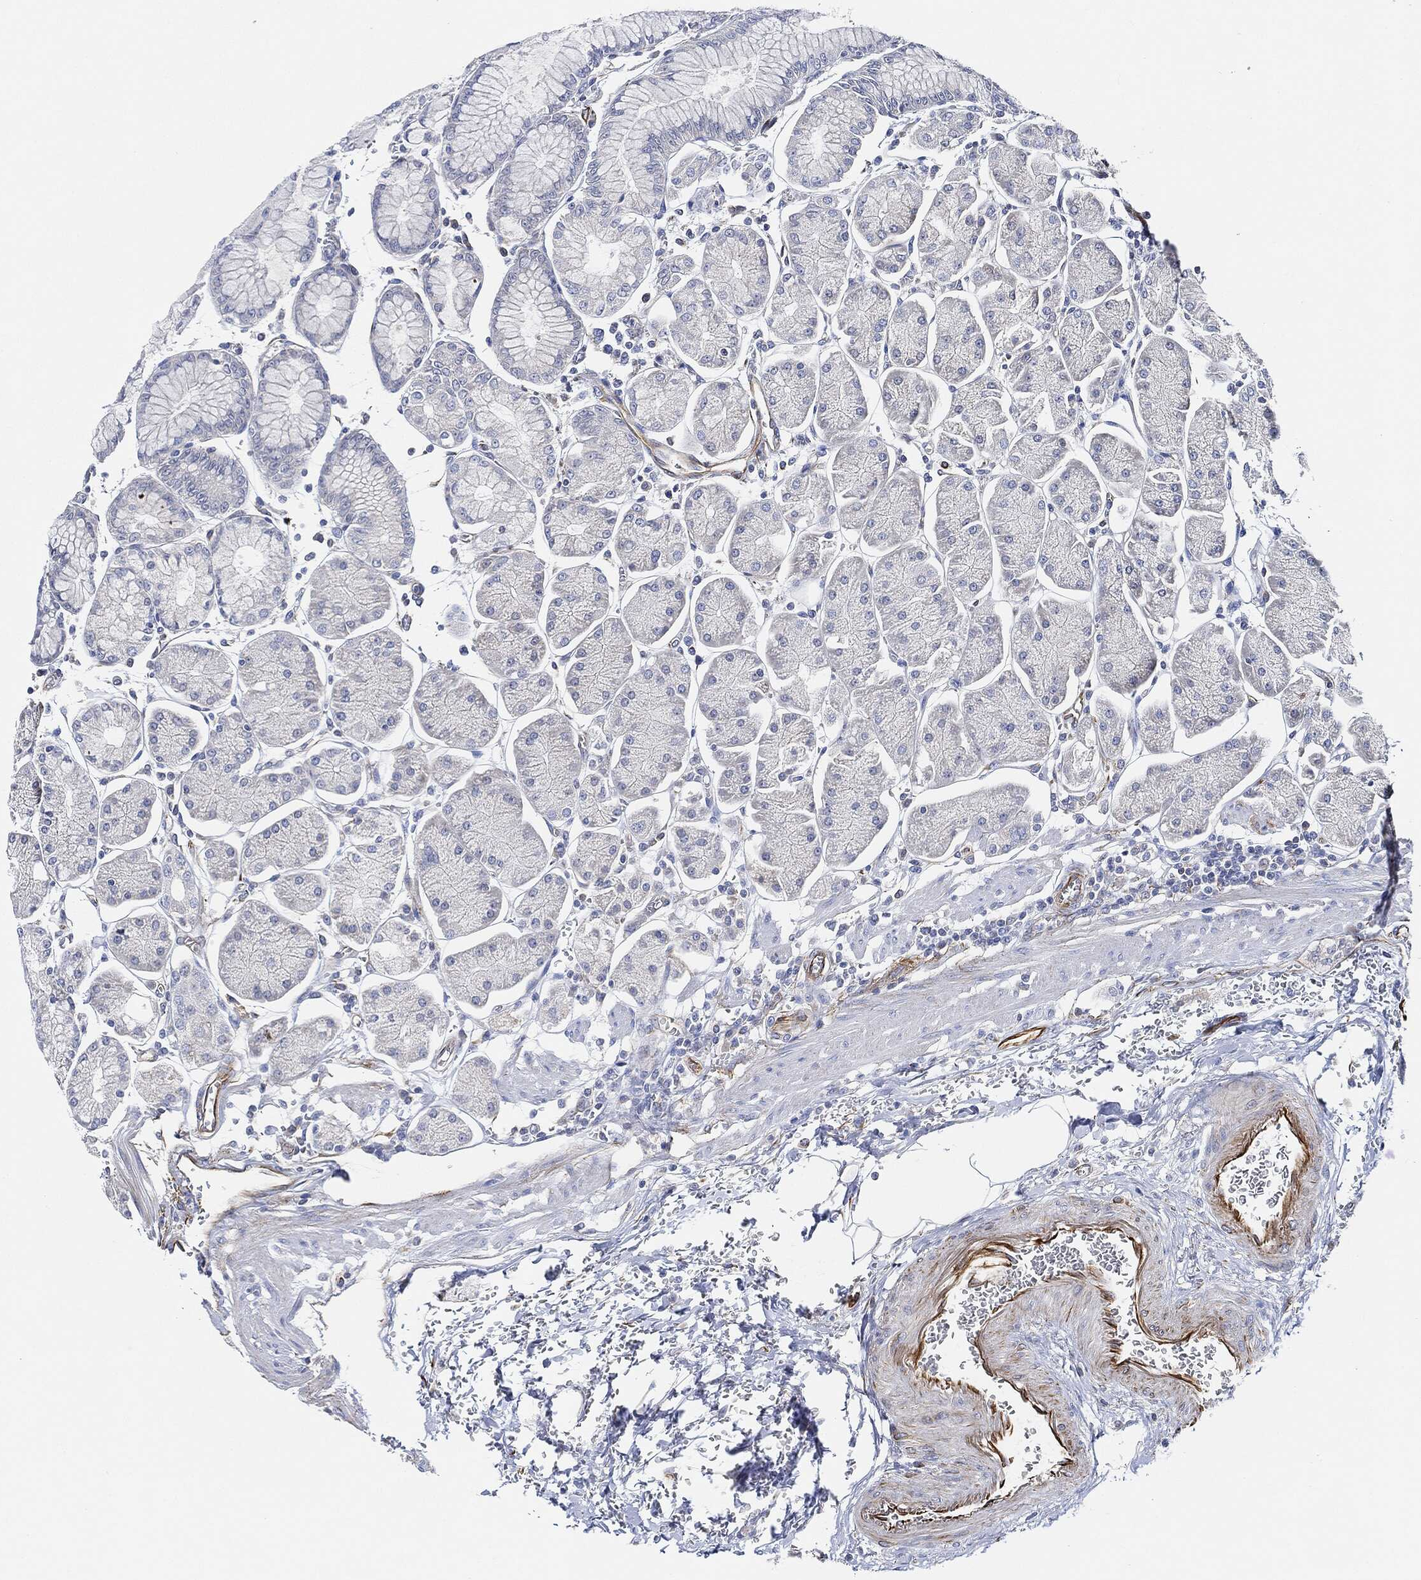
{"staining": {"intensity": "negative", "quantity": "none", "location": "none"}, "tissue": "stomach", "cell_type": "Glandular cells", "image_type": "normal", "snomed": [{"axis": "morphology", "description": "Normal tissue, NOS"}, {"axis": "morphology", "description": "Adenocarcinoma, NOS"}, {"axis": "topography", "description": "Stomach, upper"}, {"axis": "topography", "description": "Stomach"}], "caption": "The immunohistochemistry photomicrograph has no significant positivity in glandular cells of stomach. (DAB (3,3'-diaminobenzidine) immunohistochemistry visualized using brightfield microscopy, high magnification).", "gene": "THSD1", "patient": {"sex": "male", "age": 76}}